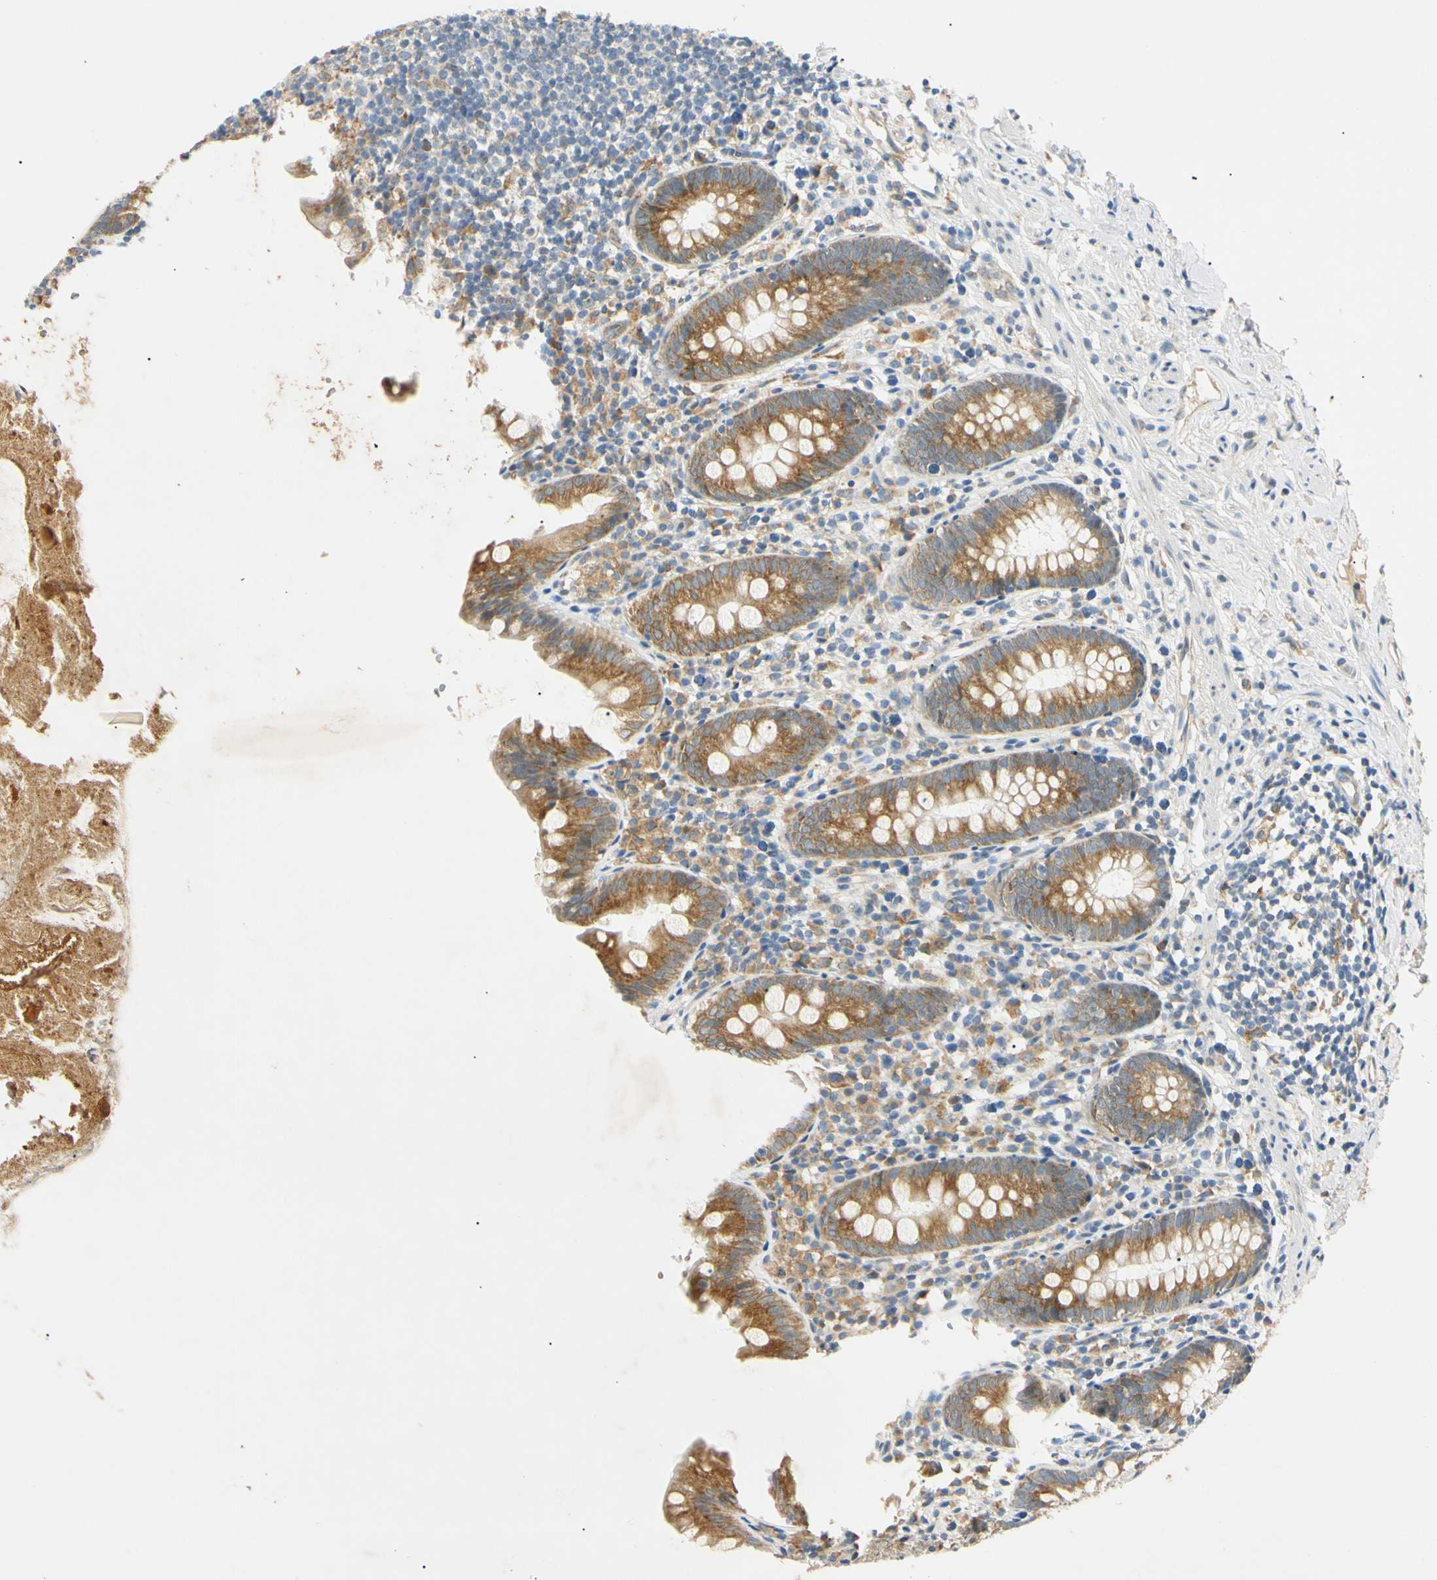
{"staining": {"intensity": "moderate", "quantity": ">75%", "location": "cytoplasmic/membranous"}, "tissue": "appendix", "cell_type": "Glandular cells", "image_type": "normal", "snomed": [{"axis": "morphology", "description": "Normal tissue, NOS"}, {"axis": "topography", "description": "Appendix"}], "caption": "IHC staining of benign appendix, which exhibits medium levels of moderate cytoplasmic/membranous staining in about >75% of glandular cells indicating moderate cytoplasmic/membranous protein expression. The staining was performed using DAB (brown) for protein detection and nuclei were counterstained in hematoxylin (blue).", "gene": "DNAJB12", "patient": {"sex": "male", "age": 52}}